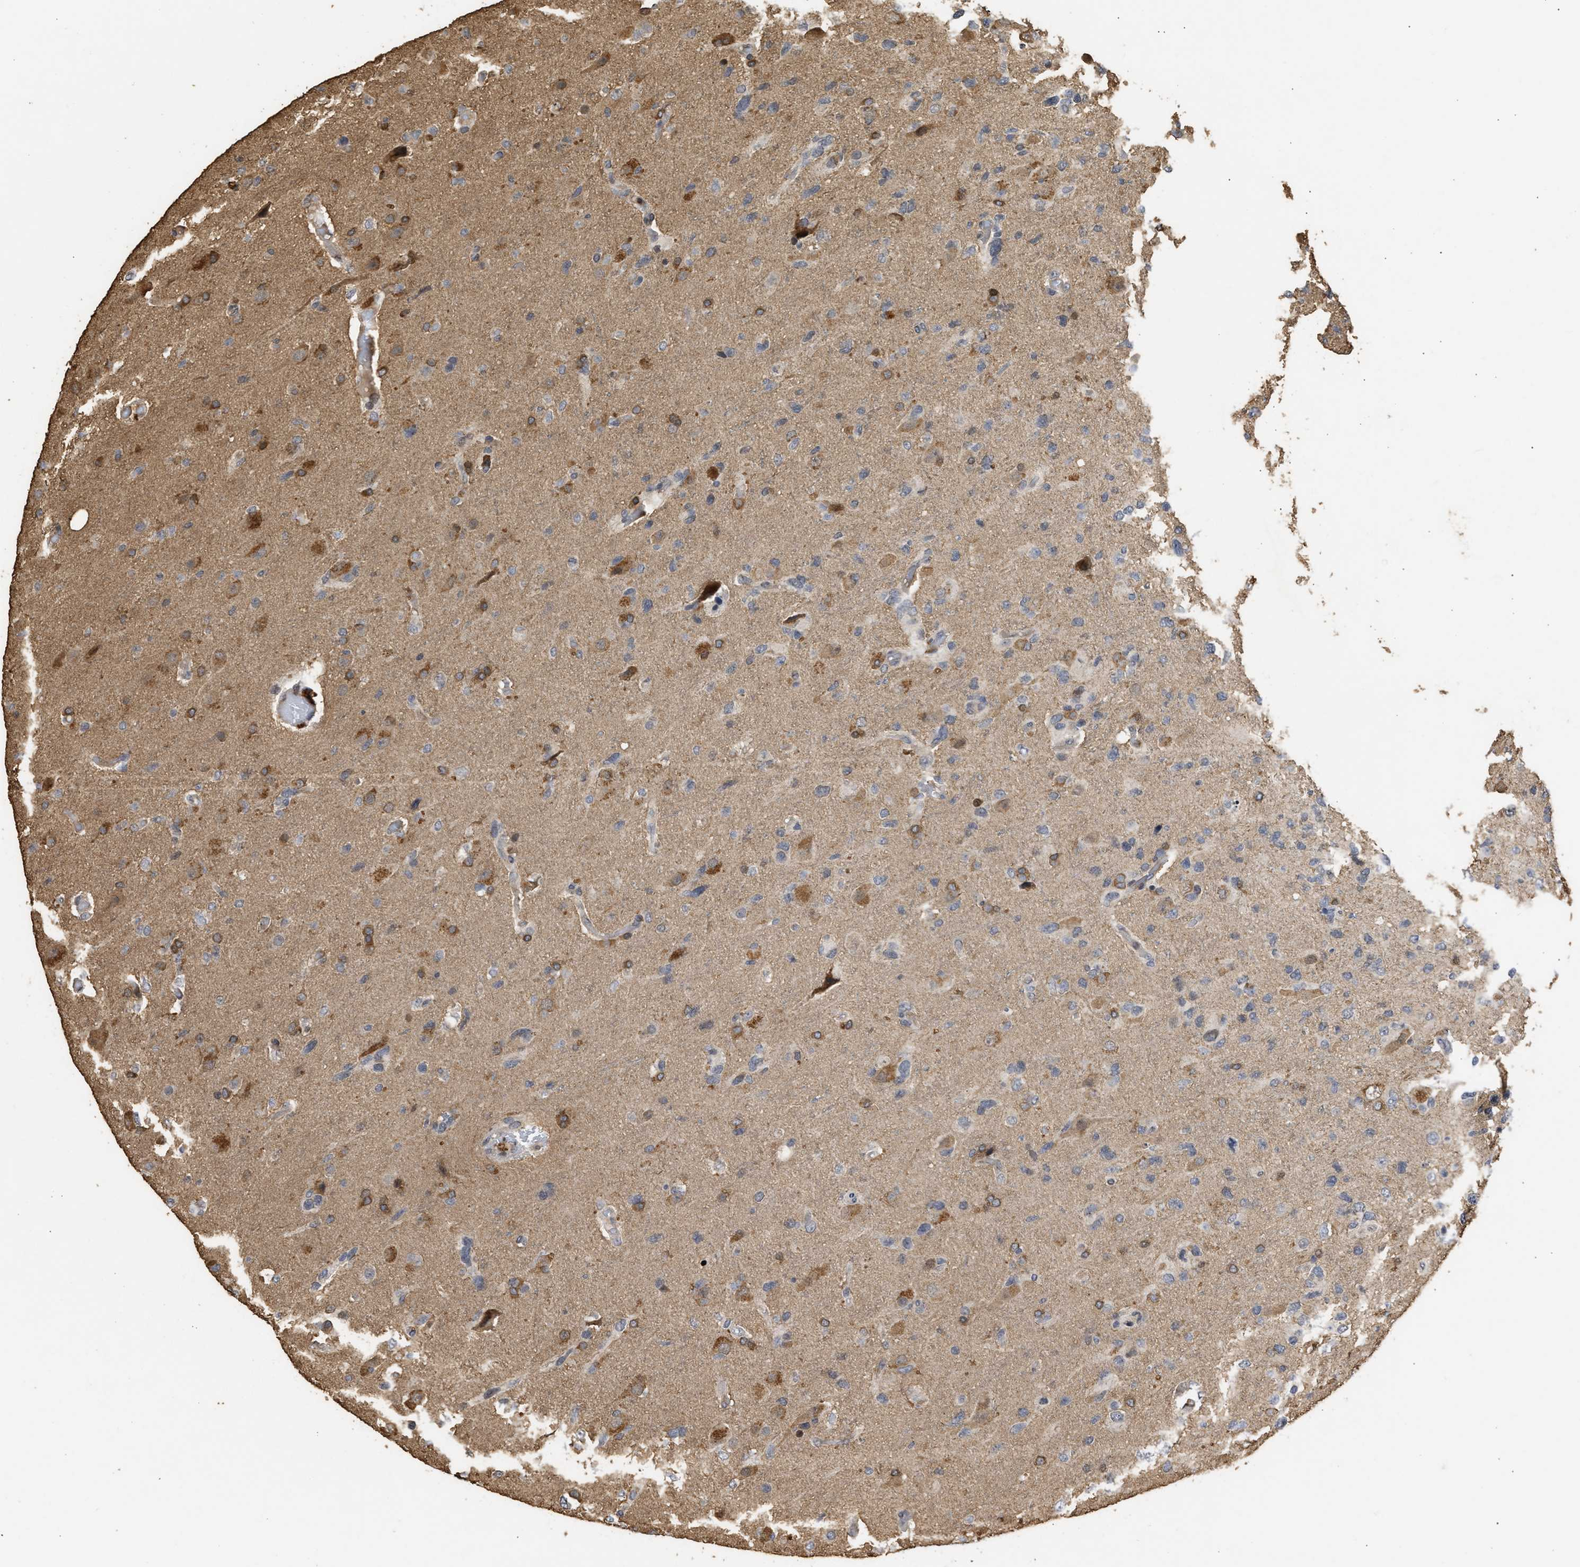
{"staining": {"intensity": "moderate", "quantity": "<25%", "location": "cytoplasmic/membranous"}, "tissue": "glioma", "cell_type": "Tumor cells", "image_type": "cancer", "snomed": [{"axis": "morphology", "description": "Glioma, malignant, High grade"}, {"axis": "topography", "description": "Brain"}], "caption": "Immunohistochemical staining of human glioma reveals moderate cytoplasmic/membranous protein positivity in approximately <25% of tumor cells. (Stains: DAB in brown, nuclei in blue, Microscopy: brightfield microscopy at high magnification).", "gene": "ENSG00000142539", "patient": {"sex": "female", "age": 58}}